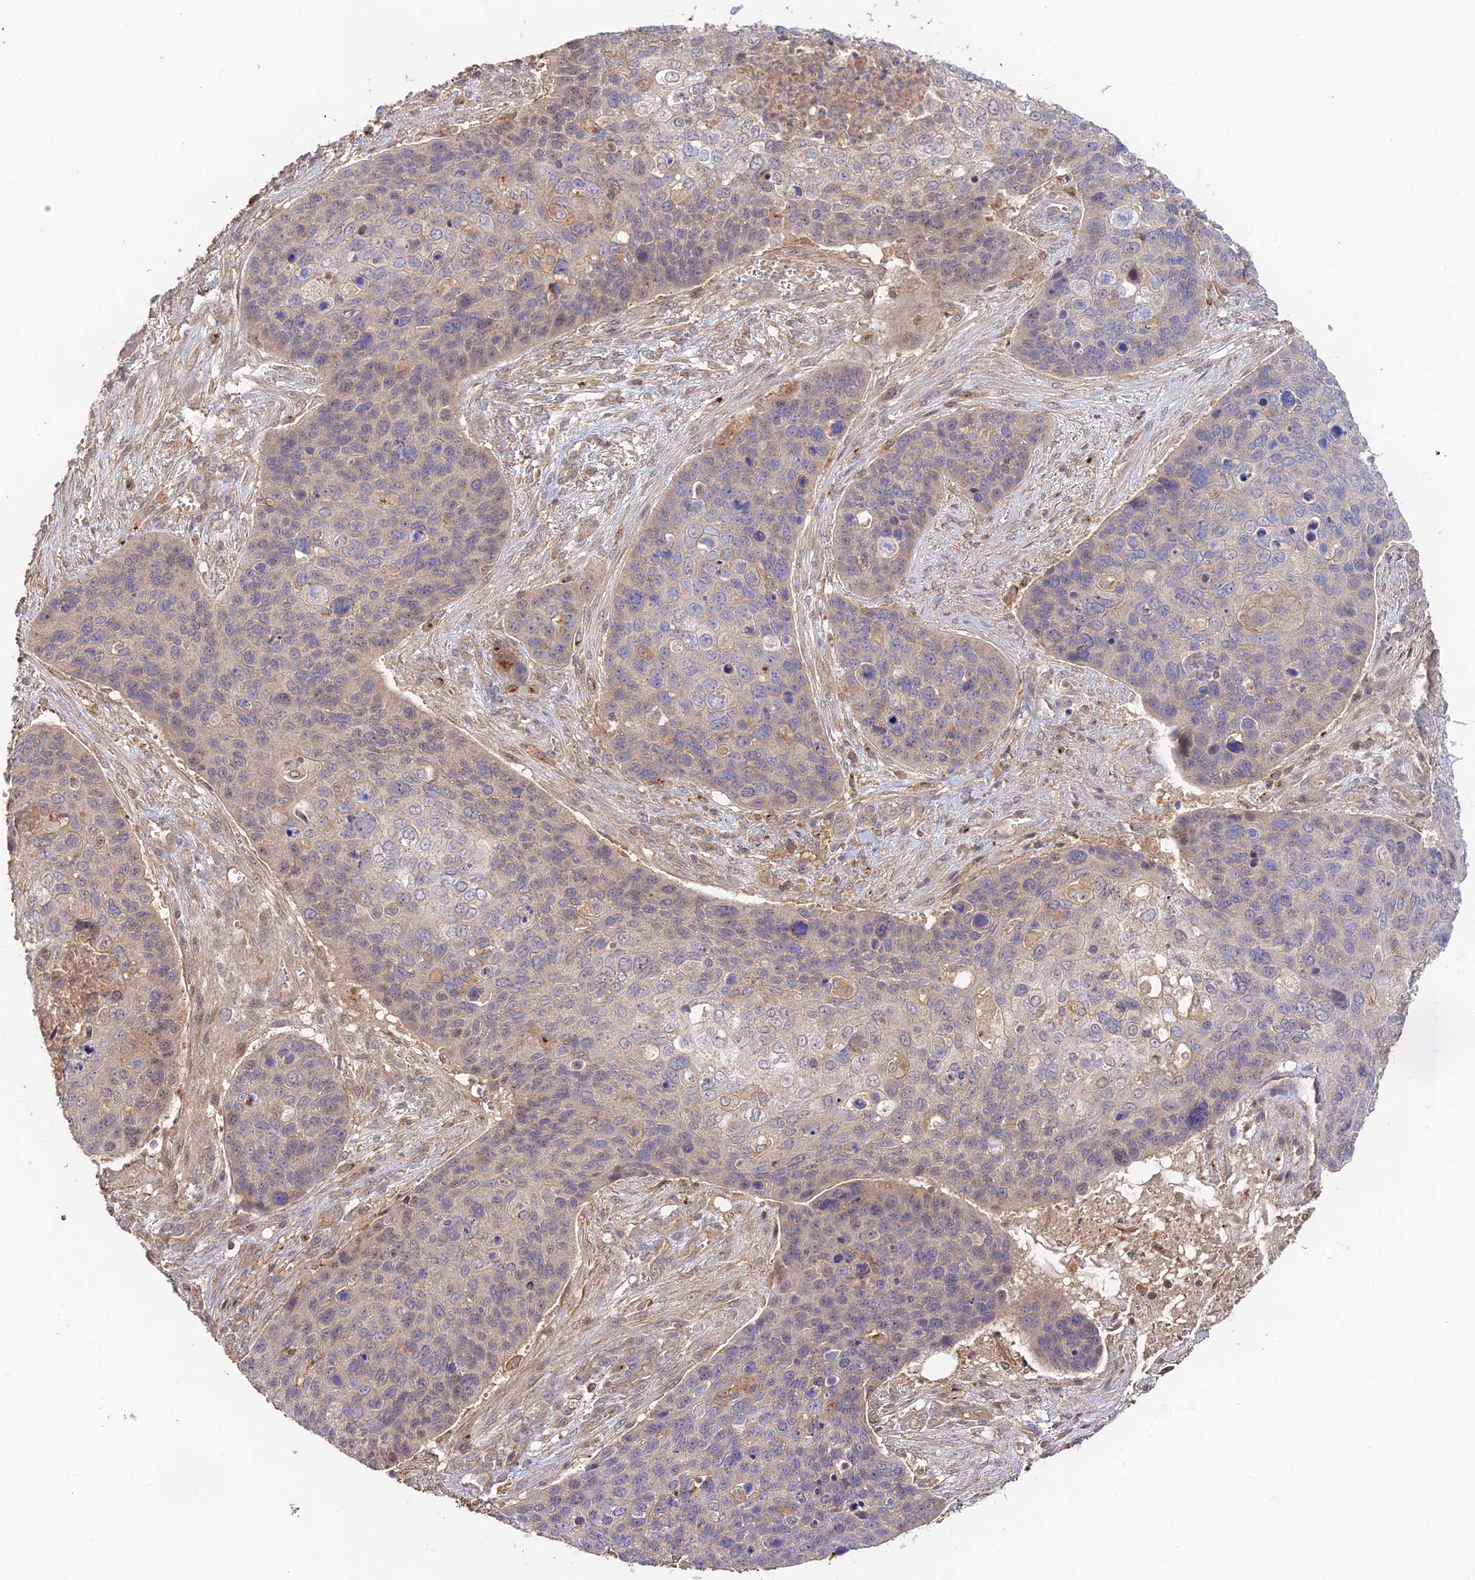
{"staining": {"intensity": "weak", "quantity": "<25%", "location": "cytoplasmic/membranous,nuclear"}, "tissue": "skin cancer", "cell_type": "Tumor cells", "image_type": "cancer", "snomed": [{"axis": "morphology", "description": "Basal cell carcinoma"}, {"axis": "topography", "description": "Skin"}], "caption": "An immunohistochemistry (IHC) image of skin basal cell carcinoma is shown. There is no staining in tumor cells of skin basal cell carcinoma.", "gene": "CLCF1", "patient": {"sex": "female", "age": 74}}